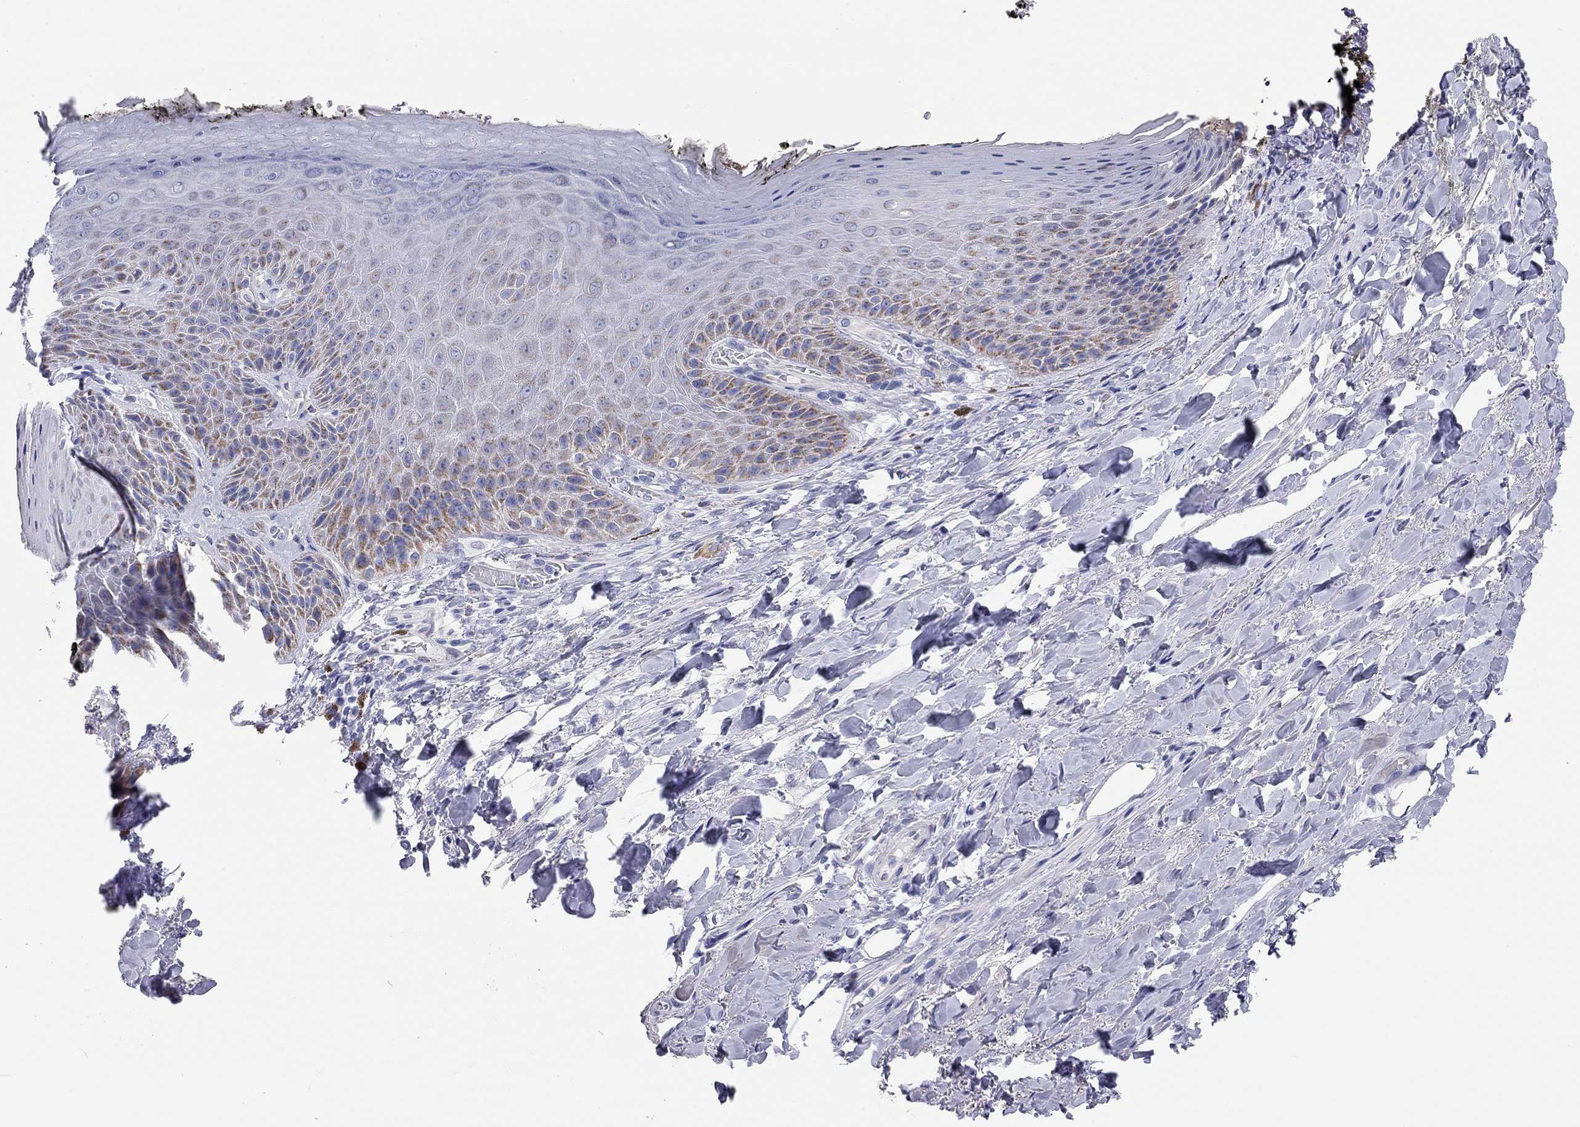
{"staining": {"intensity": "negative", "quantity": "none", "location": "none"}, "tissue": "skin", "cell_type": "Epidermal cells", "image_type": "normal", "snomed": [{"axis": "morphology", "description": "Normal tissue, NOS"}, {"axis": "topography", "description": "Anal"}, {"axis": "topography", "description": "Peripheral nerve tissue"}], "caption": "A high-resolution image shows IHC staining of normal skin, which reveals no significant staining in epidermal cells.", "gene": "CHI3L2", "patient": {"sex": "male", "age": 53}}